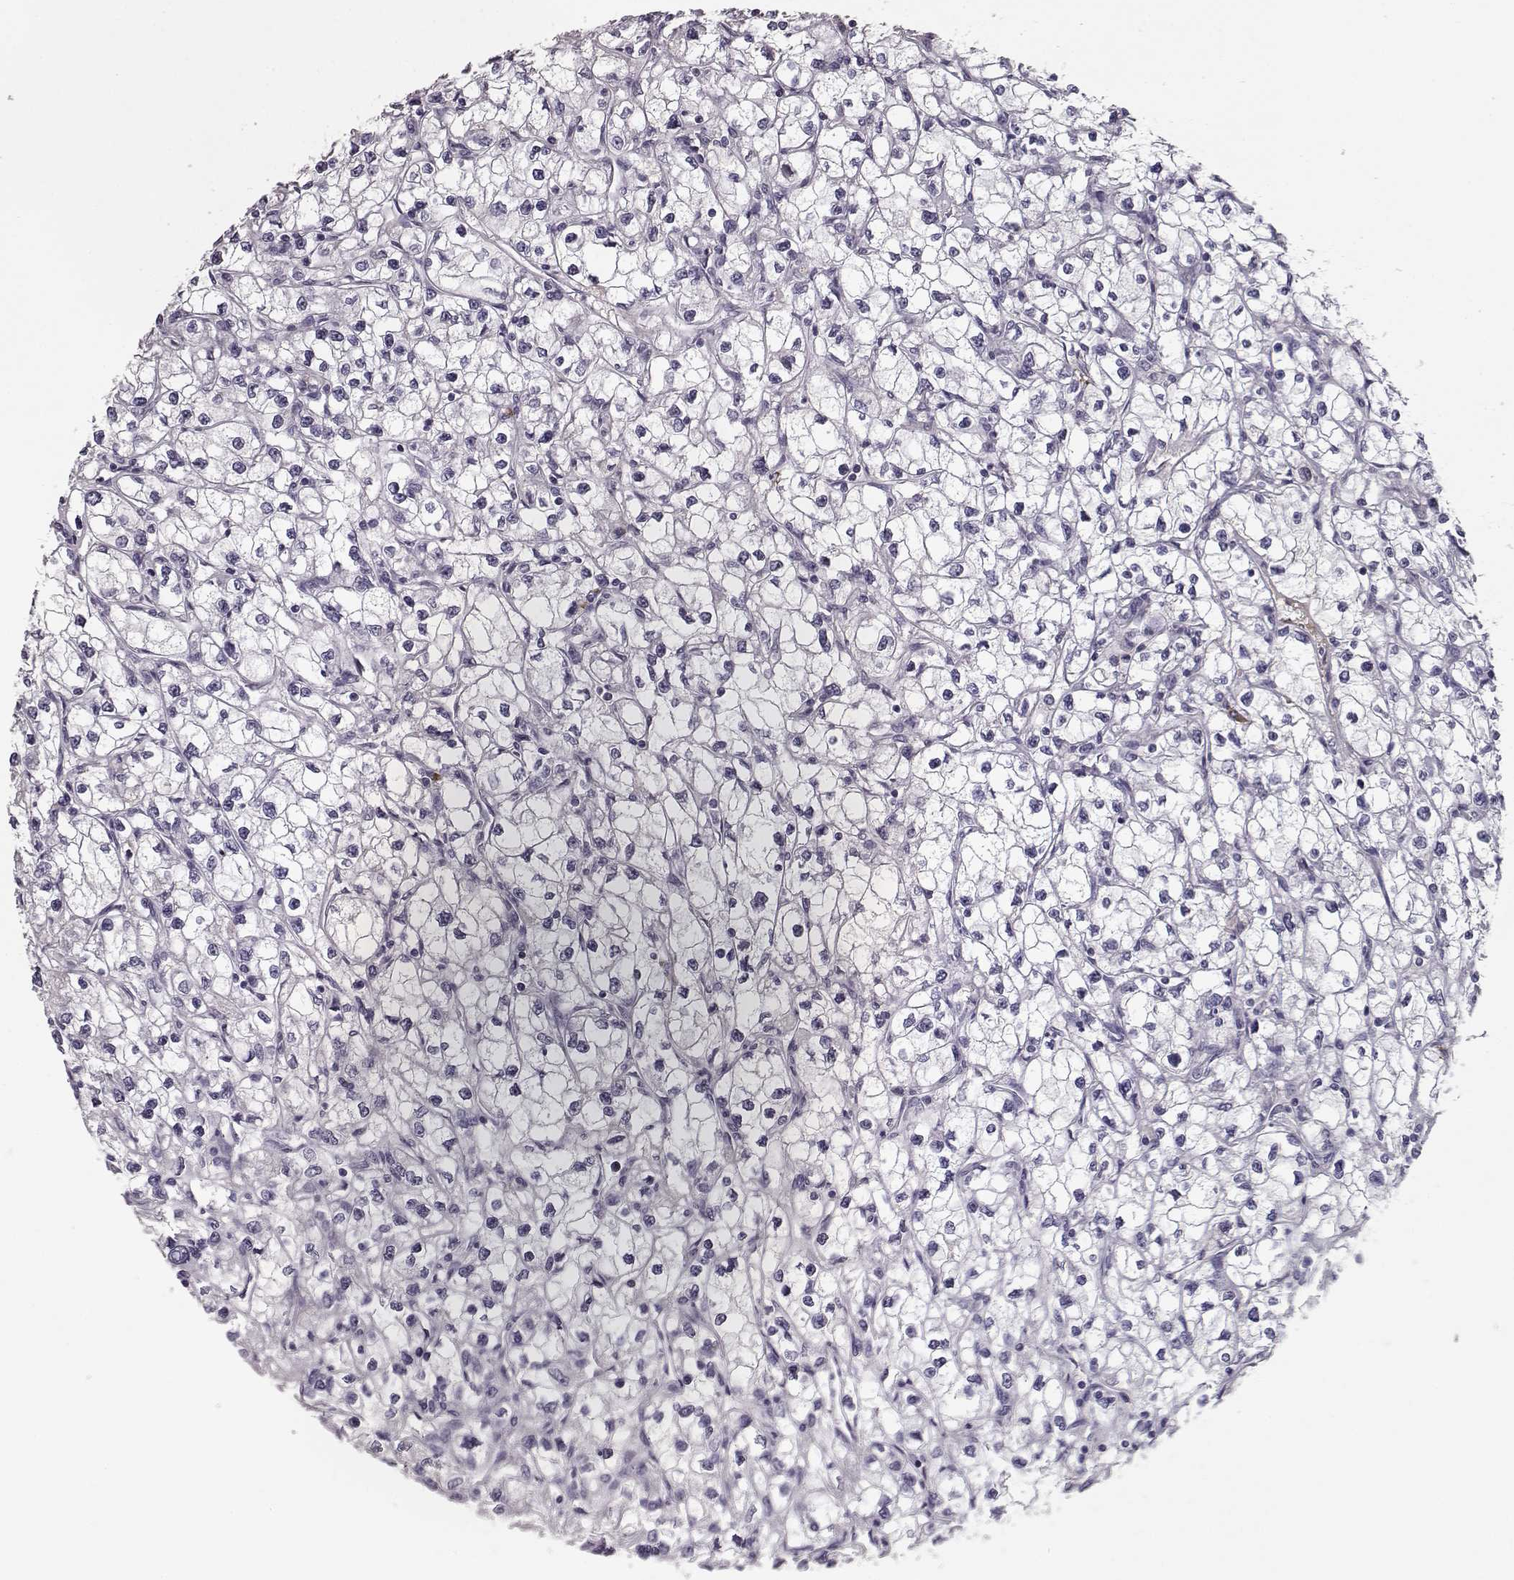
{"staining": {"intensity": "negative", "quantity": "none", "location": "none"}, "tissue": "renal cancer", "cell_type": "Tumor cells", "image_type": "cancer", "snomed": [{"axis": "morphology", "description": "Adenocarcinoma, NOS"}, {"axis": "topography", "description": "Kidney"}], "caption": "Immunohistochemical staining of renal adenocarcinoma displays no significant expression in tumor cells. (DAB (3,3'-diaminobenzidine) IHC visualized using brightfield microscopy, high magnification).", "gene": "CCL19", "patient": {"sex": "male", "age": 67}}